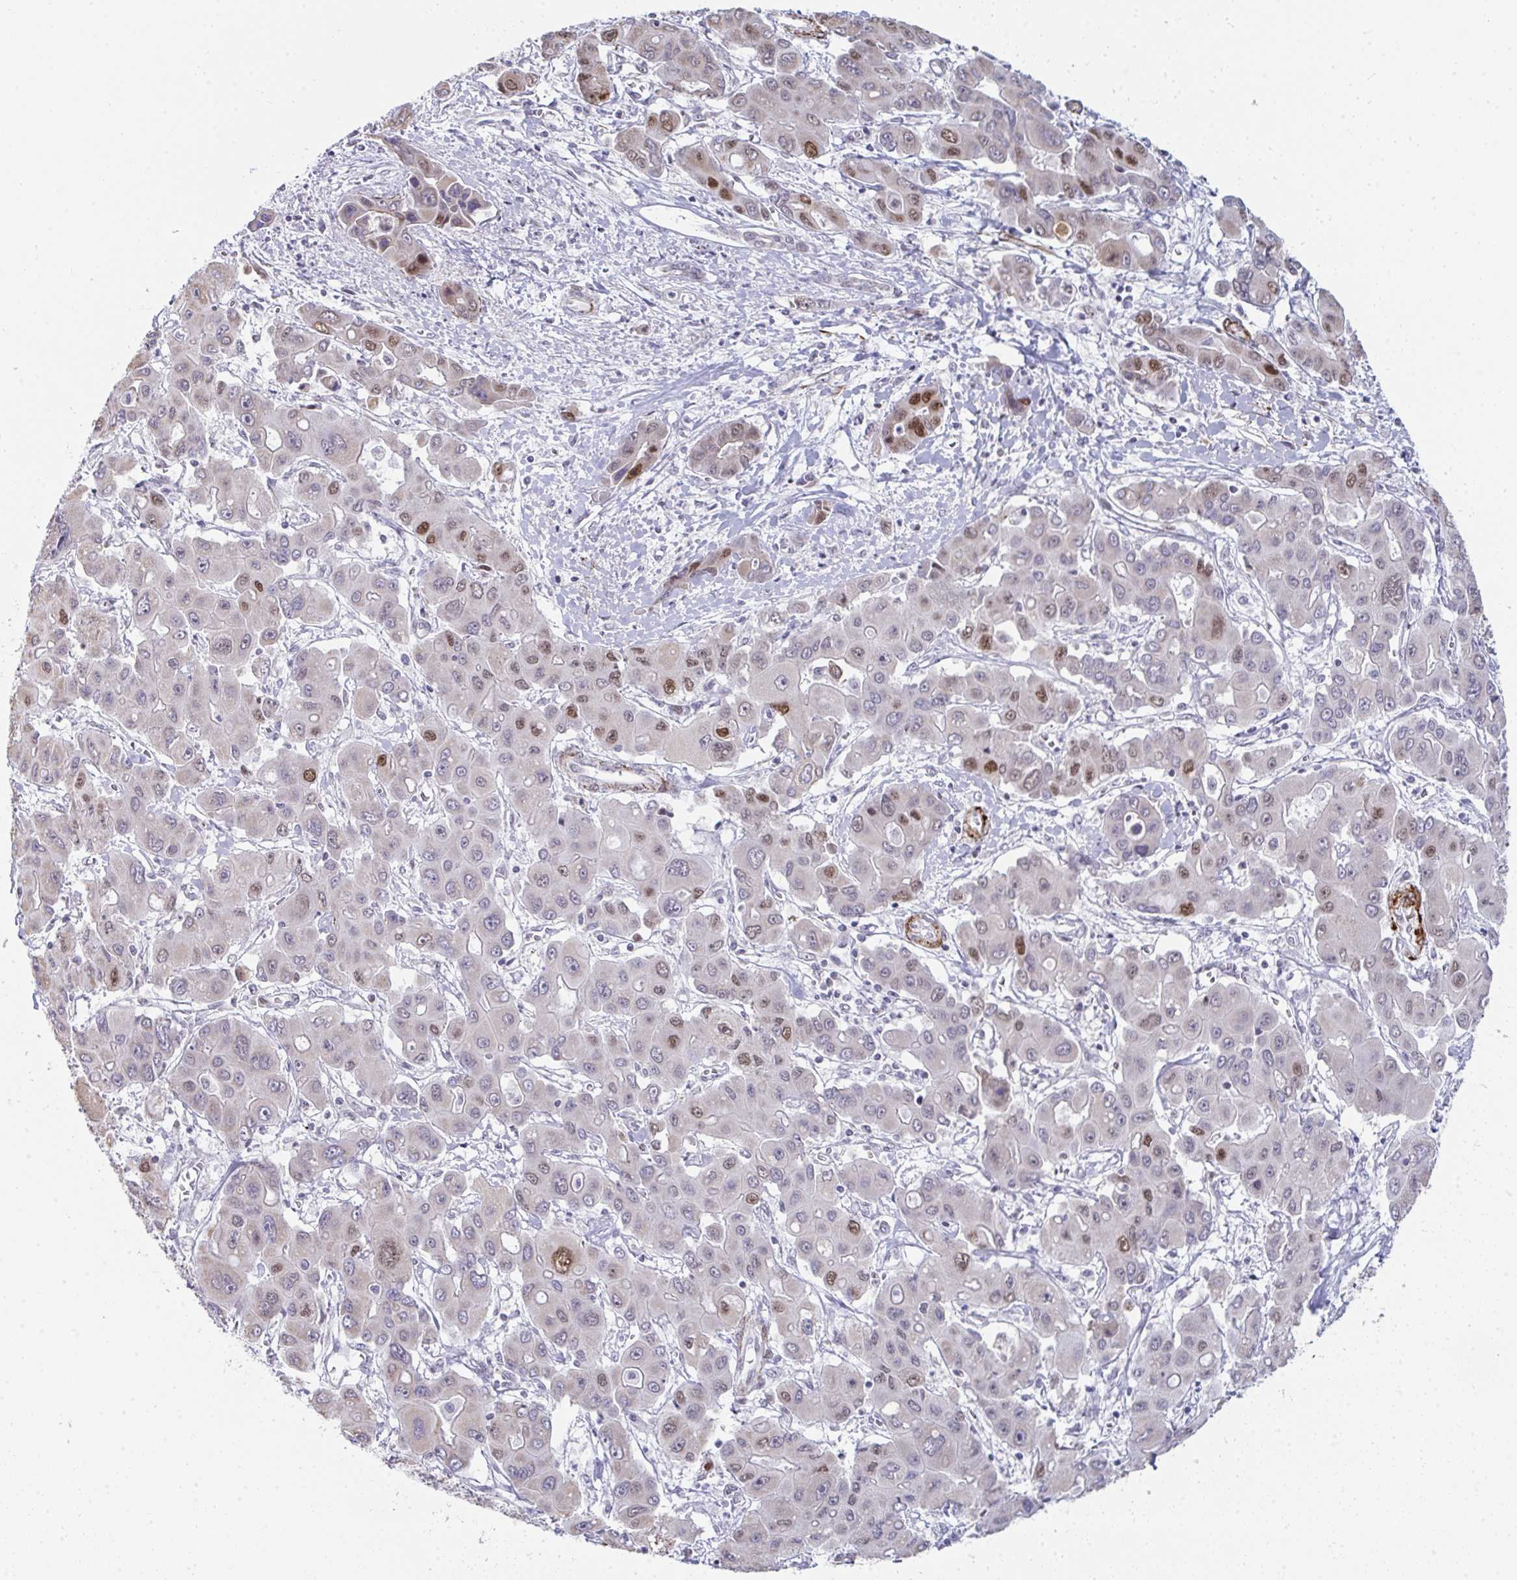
{"staining": {"intensity": "moderate", "quantity": "<25%", "location": "nuclear"}, "tissue": "liver cancer", "cell_type": "Tumor cells", "image_type": "cancer", "snomed": [{"axis": "morphology", "description": "Cholangiocarcinoma"}, {"axis": "topography", "description": "Liver"}], "caption": "Immunohistochemical staining of human liver cancer (cholangiocarcinoma) demonstrates moderate nuclear protein positivity in about <25% of tumor cells. The staining is performed using DAB brown chromogen to label protein expression. The nuclei are counter-stained blue using hematoxylin.", "gene": "GINS2", "patient": {"sex": "male", "age": 67}}